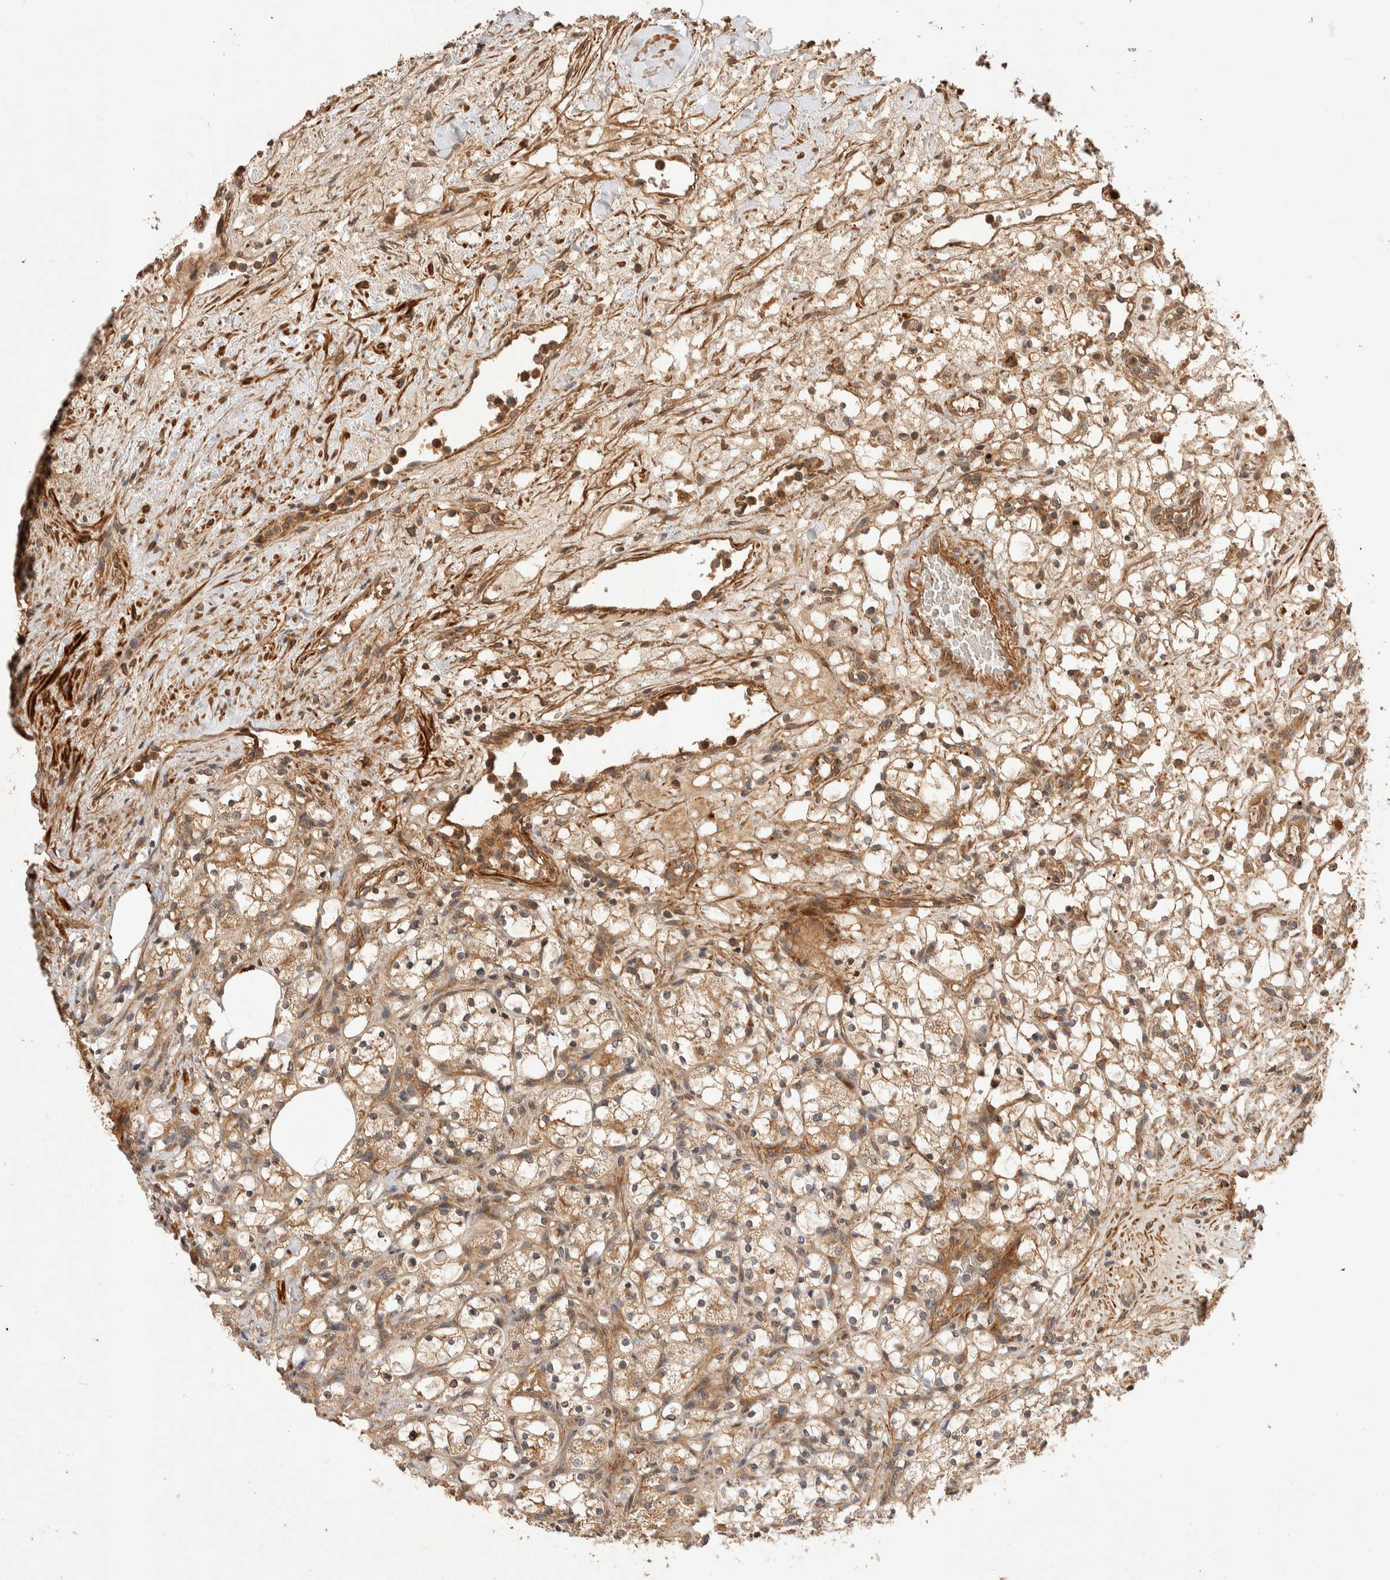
{"staining": {"intensity": "moderate", "quantity": ">75%", "location": "cytoplasmic/membranous"}, "tissue": "renal cancer", "cell_type": "Tumor cells", "image_type": "cancer", "snomed": [{"axis": "morphology", "description": "Adenocarcinoma, NOS"}, {"axis": "topography", "description": "Kidney"}], "caption": "Adenocarcinoma (renal) stained for a protein demonstrates moderate cytoplasmic/membranous positivity in tumor cells.", "gene": "NSMAF", "patient": {"sex": "female", "age": 69}}